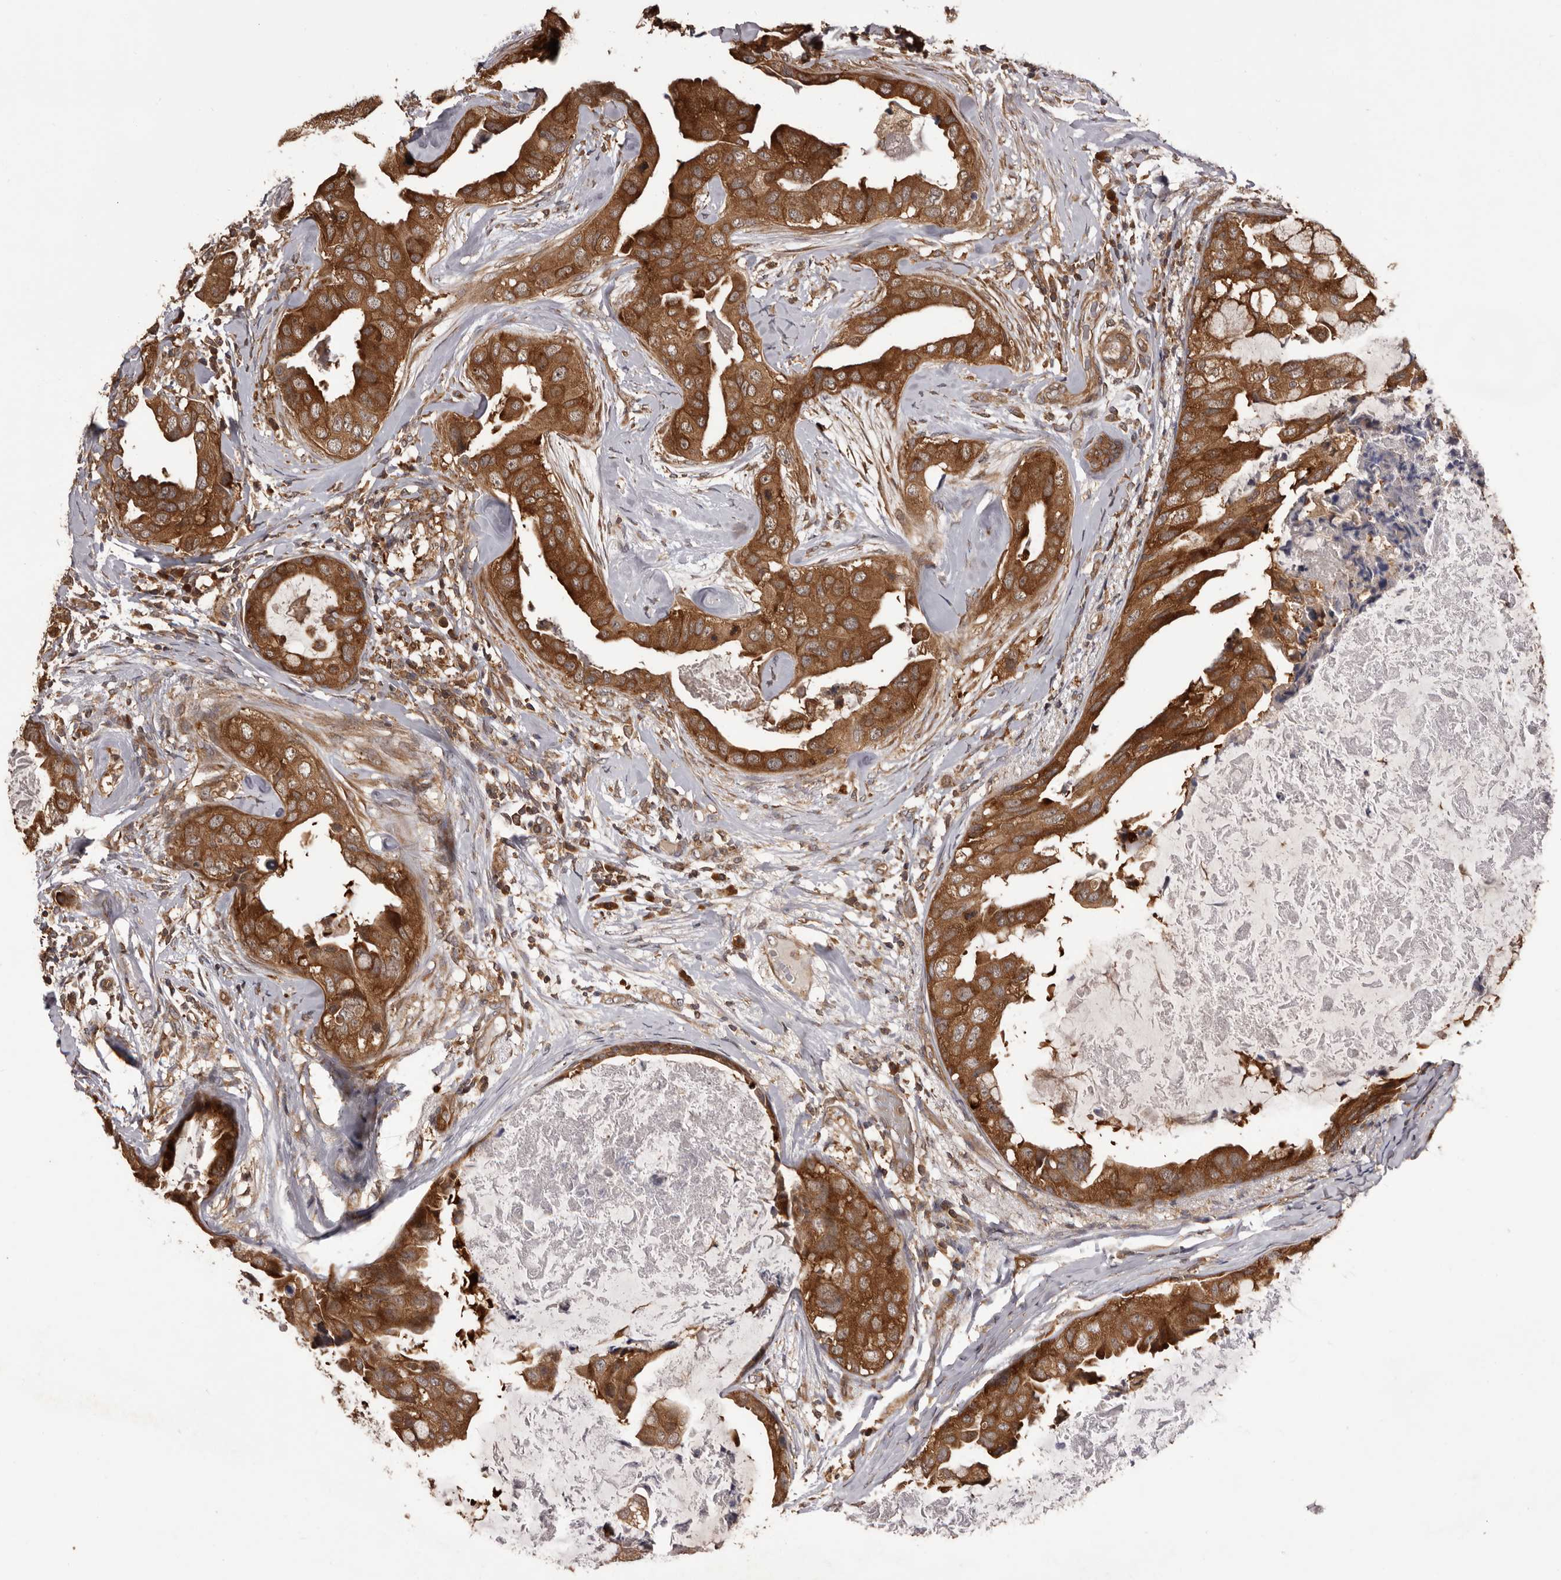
{"staining": {"intensity": "strong", "quantity": ">75%", "location": "cytoplasmic/membranous"}, "tissue": "breast cancer", "cell_type": "Tumor cells", "image_type": "cancer", "snomed": [{"axis": "morphology", "description": "Duct carcinoma"}, {"axis": "topography", "description": "Breast"}], "caption": "Protein staining of breast cancer tissue exhibits strong cytoplasmic/membranous positivity in approximately >75% of tumor cells.", "gene": "HBS1L", "patient": {"sex": "female", "age": 40}}